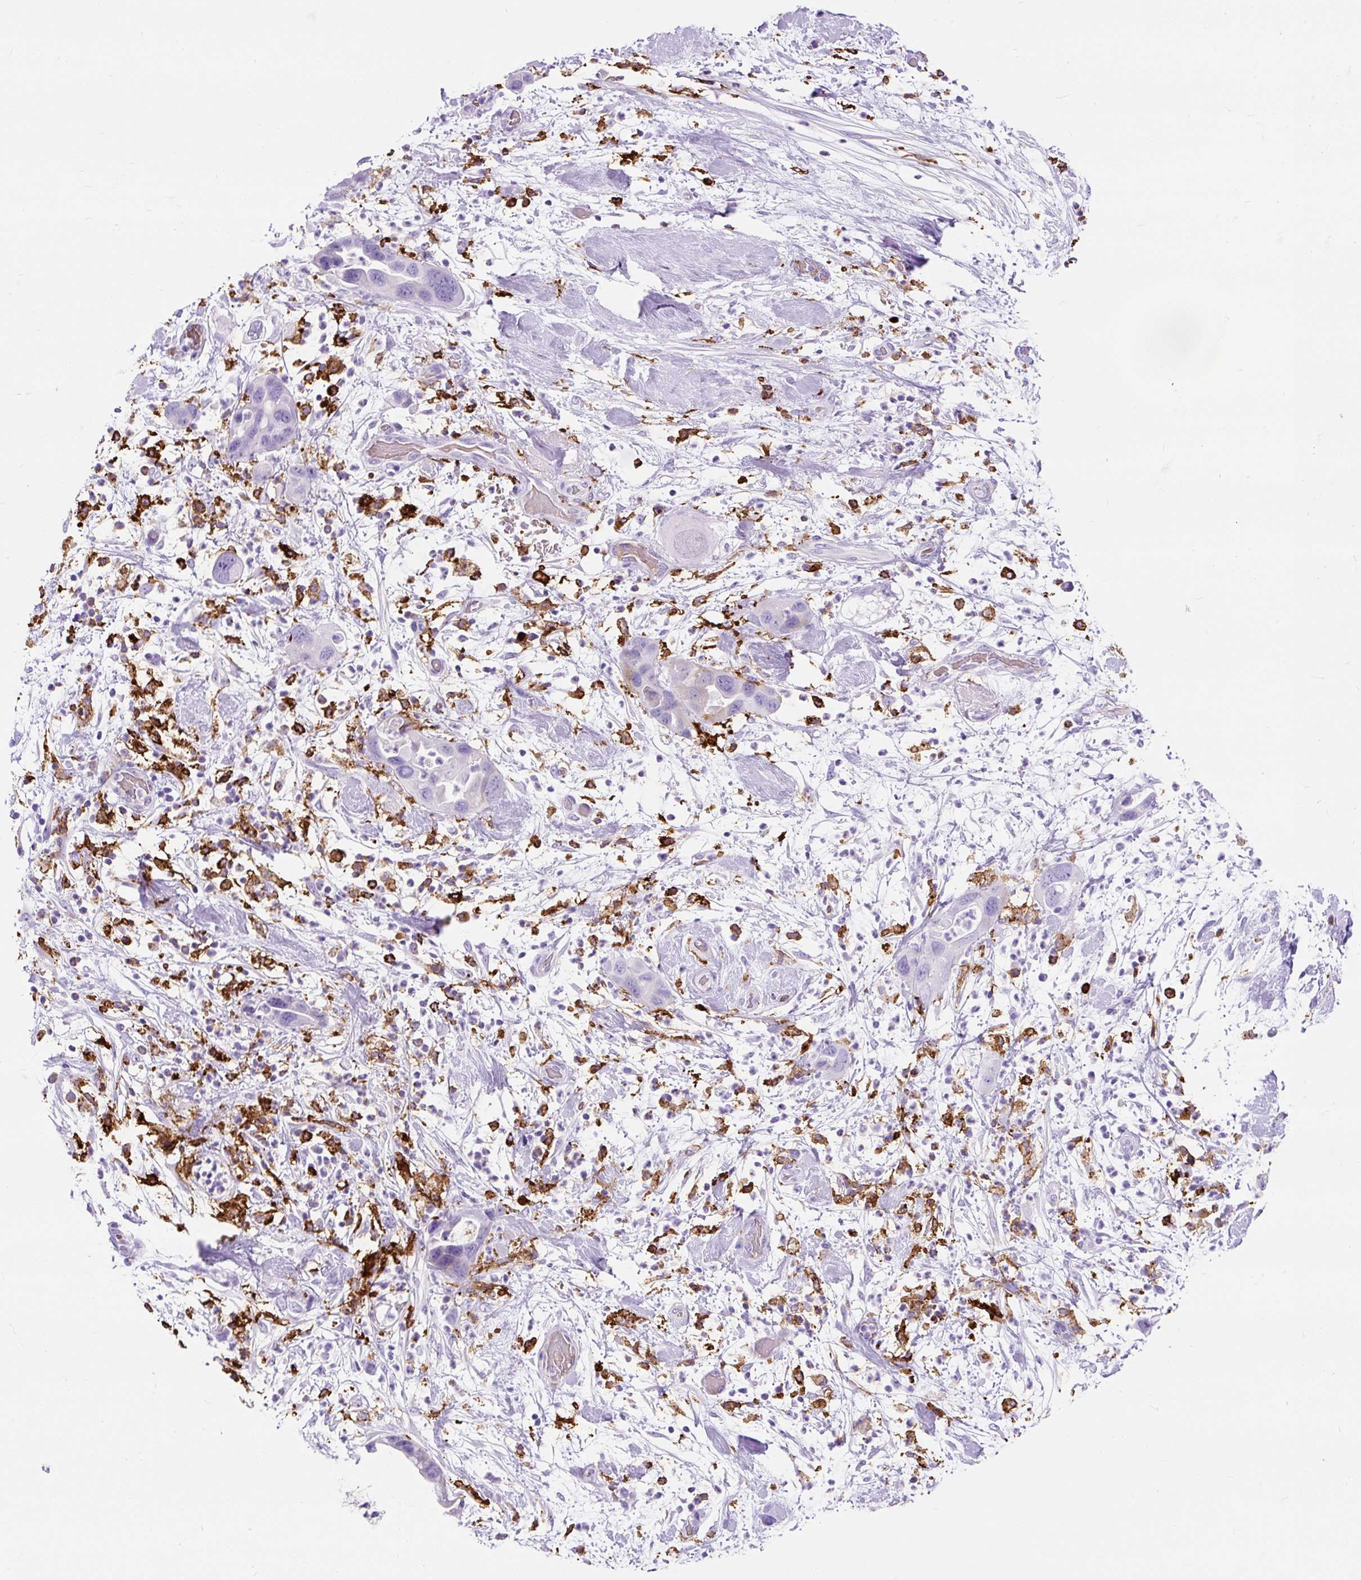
{"staining": {"intensity": "negative", "quantity": "none", "location": "none"}, "tissue": "pancreatic cancer", "cell_type": "Tumor cells", "image_type": "cancer", "snomed": [{"axis": "morphology", "description": "Adenocarcinoma, NOS"}, {"axis": "topography", "description": "Pancreas"}], "caption": "There is no significant staining in tumor cells of adenocarcinoma (pancreatic).", "gene": "HLA-DRA", "patient": {"sex": "female", "age": 71}}